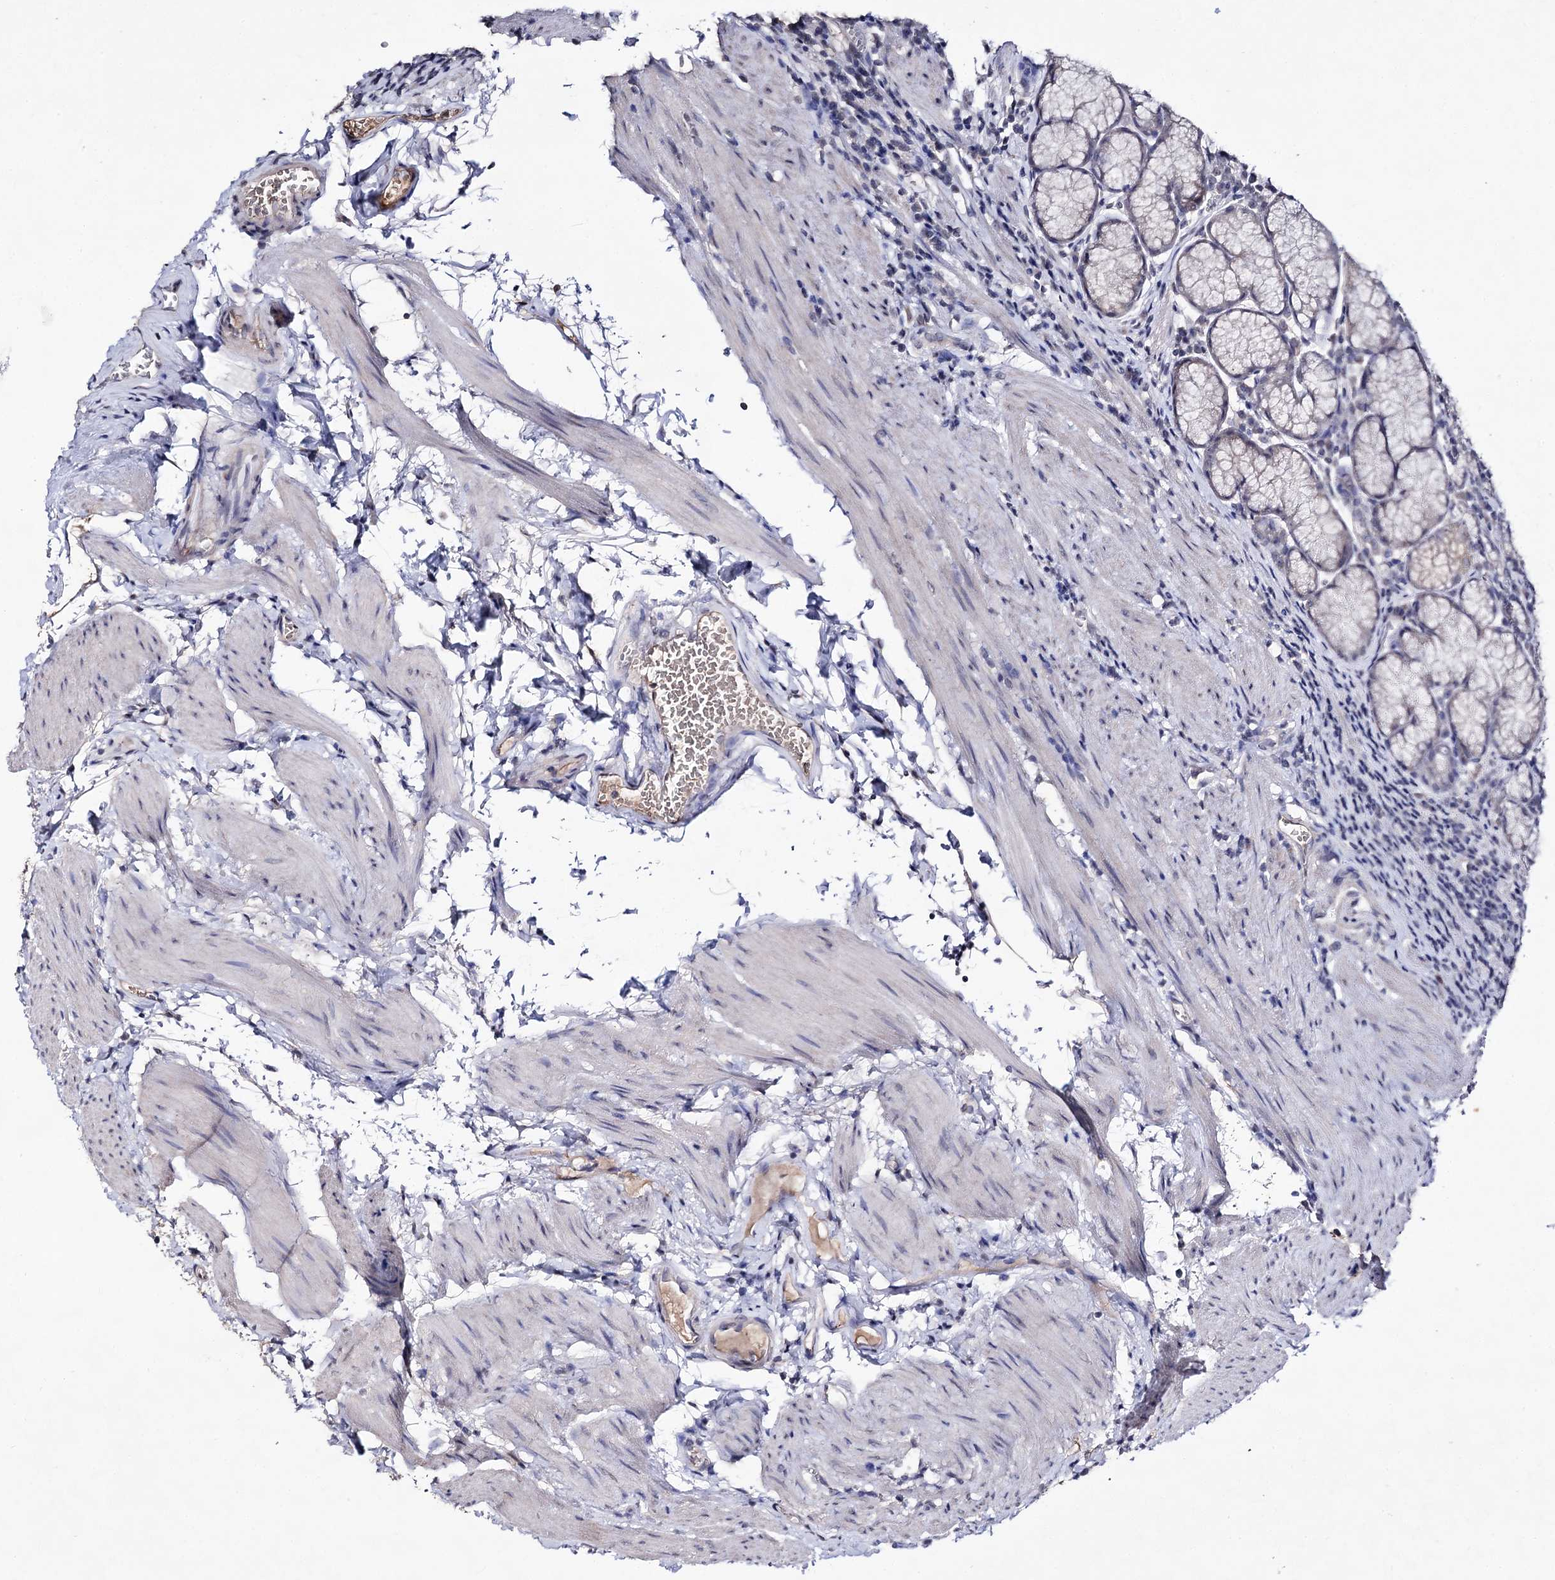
{"staining": {"intensity": "negative", "quantity": "none", "location": "none"}, "tissue": "stomach", "cell_type": "Glandular cells", "image_type": "normal", "snomed": [{"axis": "morphology", "description": "Normal tissue, NOS"}, {"axis": "topography", "description": "Stomach"}], "caption": "Immunohistochemical staining of normal stomach exhibits no significant staining in glandular cells. (IHC, brightfield microscopy, high magnification).", "gene": "PLIN1", "patient": {"sex": "male", "age": 55}}